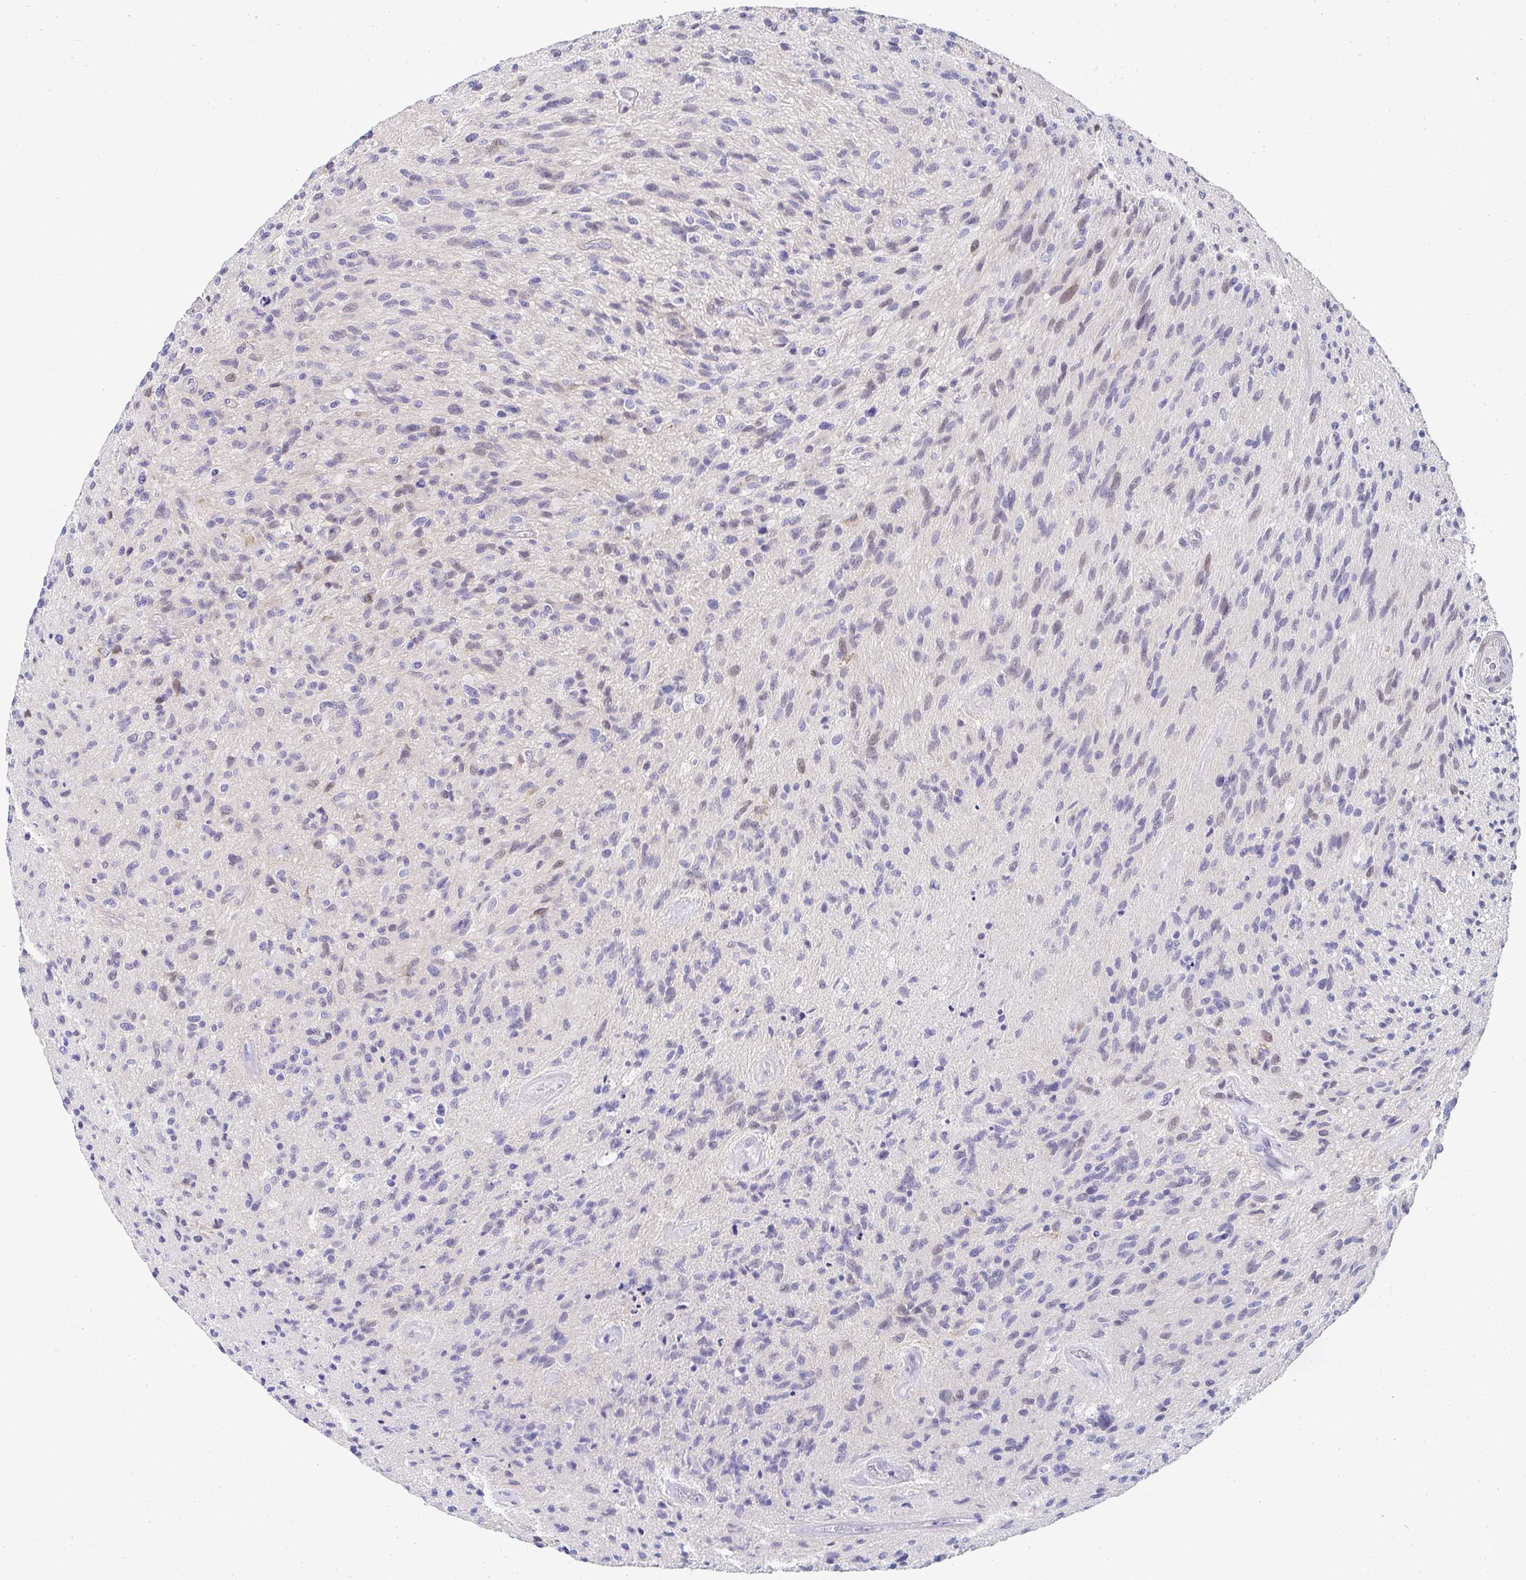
{"staining": {"intensity": "negative", "quantity": "none", "location": "none"}, "tissue": "glioma", "cell_type": "Tumor cells", "image_type": "cancer", "snomed": [{"axis": "morphology", "description": "Glioma, malignant, High grade"}, {"axis": "topography", "description": "Brain"}], "caption": "Tumor cells are negative for protein expression in human malignant high-grade glioma.", "gene": "AKAP14", "patient": {"sex": "male", "age": 54}}